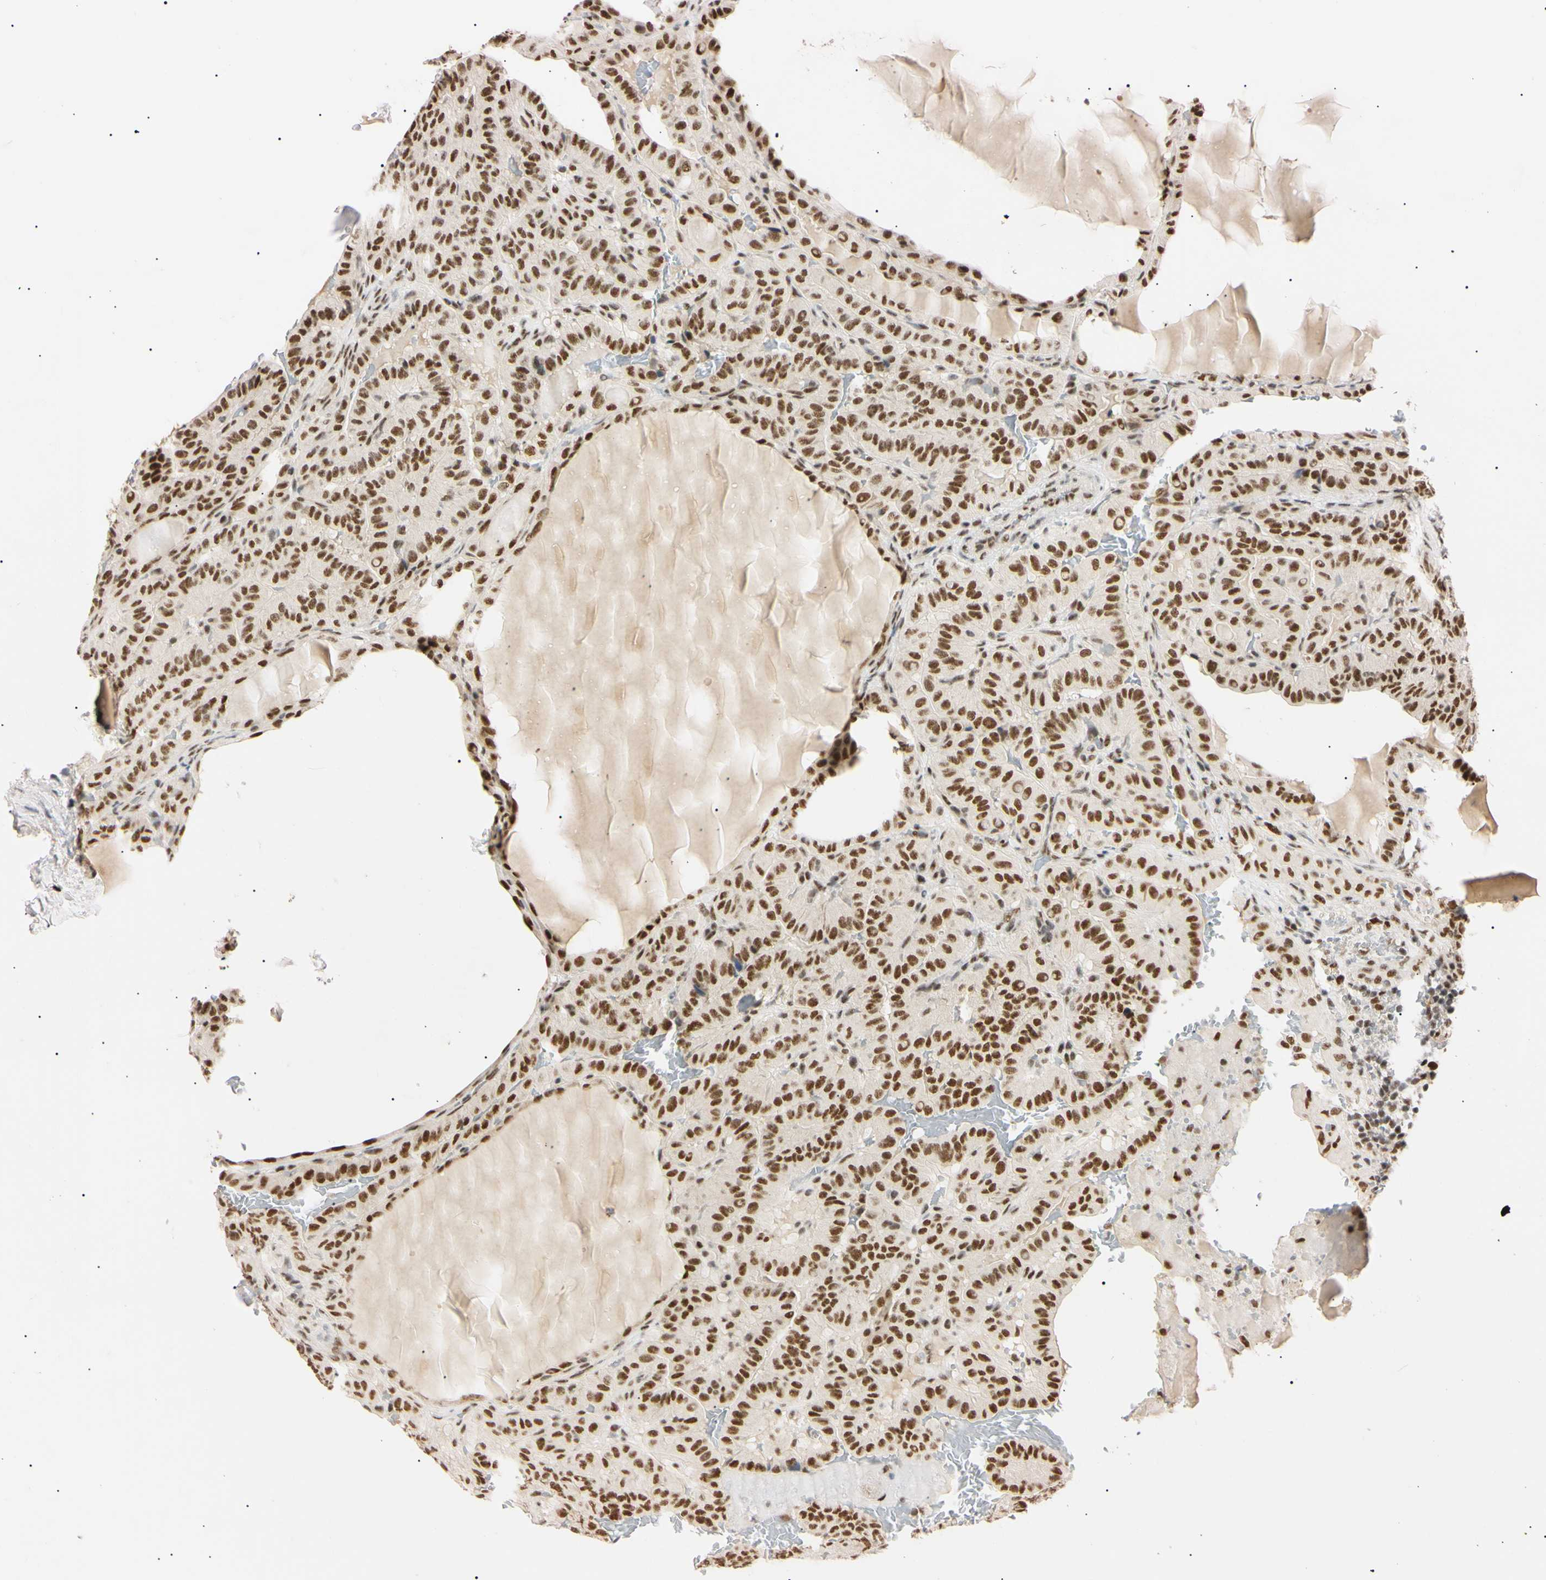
{"staining": {"intensity": "strong", "quantity": ">75%", "location": "nuclear"}, "tissue": "thyroid cancer", "cell_type": "Tumor cells", "image_type": "cancer", "snomed": [{"axis": "morphology", "description": "Papillary adenocarcinoma, NOS"}, {"axis": "topography", "description": "Thyroid gland"}], "caption": "Tumor cells demonstrate strong nuclear positivity in about >75% of cells in thyroid papillary adenocarcinoma. The staining was performed using DAB to visualize the protein expression in brown, while the nuclei were stained in blue with hematoxylin (Magnification: 20x).", "gene": "ZNF134", "patient": {"sex": "male", "age": 77}}